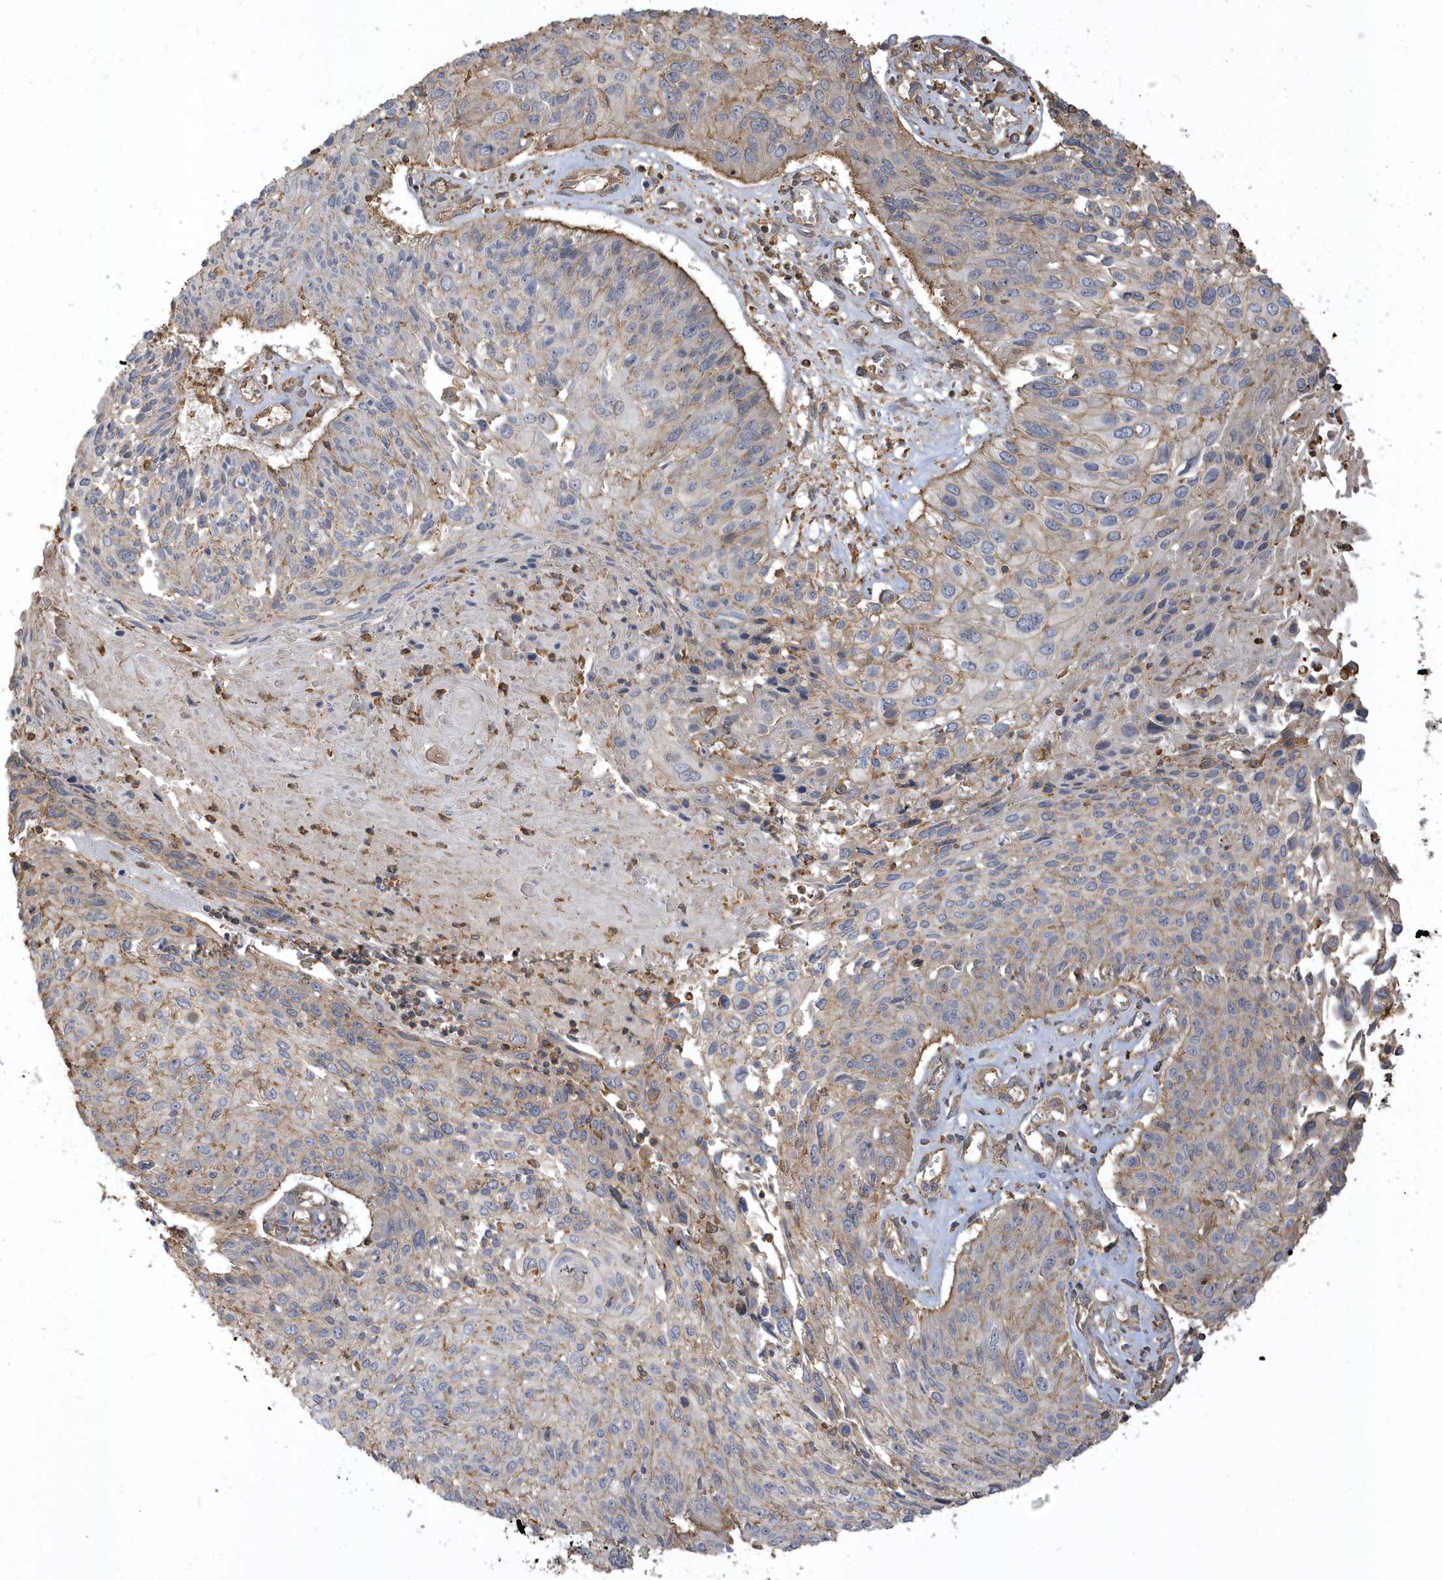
{"staining": {"intensity": "moderate", "quantity": "<25%", "location": "cytoplasmic/membranous"}, "tissue": "cervical cancer", "cell_type": "Tumor cells", "image_type": "cancer", "snomed": [{"axis": "morphology", "description": "Squamous cell carcinoma, NOS"}, {"axis": "topography", "description": "Cervix"}], "caption": "Immunohistochemical staining of human cervical cancer displays low levels of moderate cytoplasmic/membranous positivity in about <25% of tumor cells.", "gene": "ZBTB8A", "patient": {"sex": "female", "age": 51}}